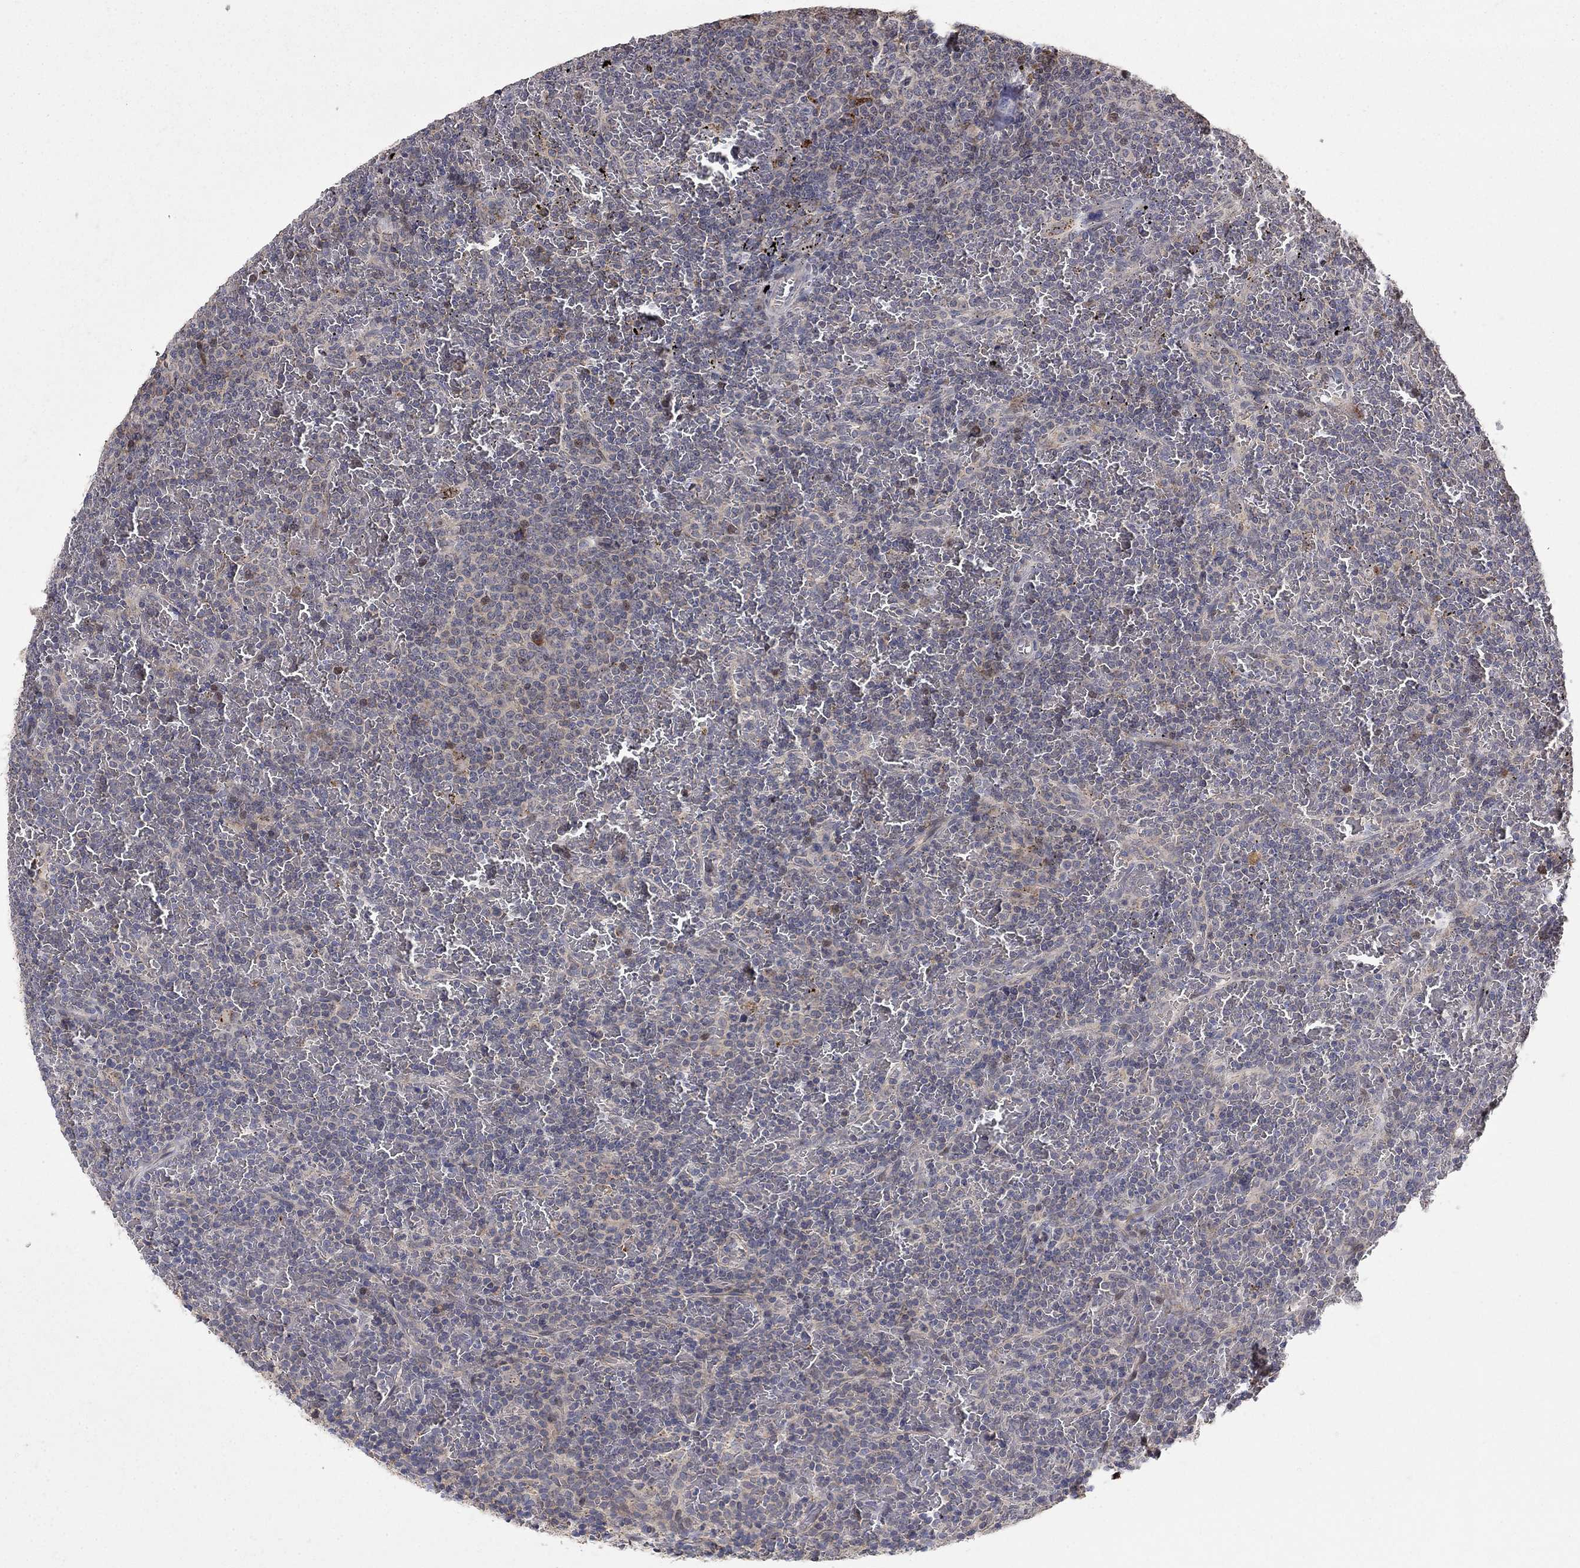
{"staining": {"intensity": "negative", "quantity": "none", "location": "none"}, "tissue": "lymphoma", "cell_type": "Tumor cells", "image_type": "cancer", "snomed": [{"axis": "morphology", "description": "Malignant lymphoma, non-Hodgkin's type, Low grade"}, {"axis": "topography", "description": "Spleen"}], "caption": "Micrograph shows no protein positivity in tumor cells of lymphoma tissue.", "gene": "LPCAT4", "patient": {"sex": "female", "age": 77}}